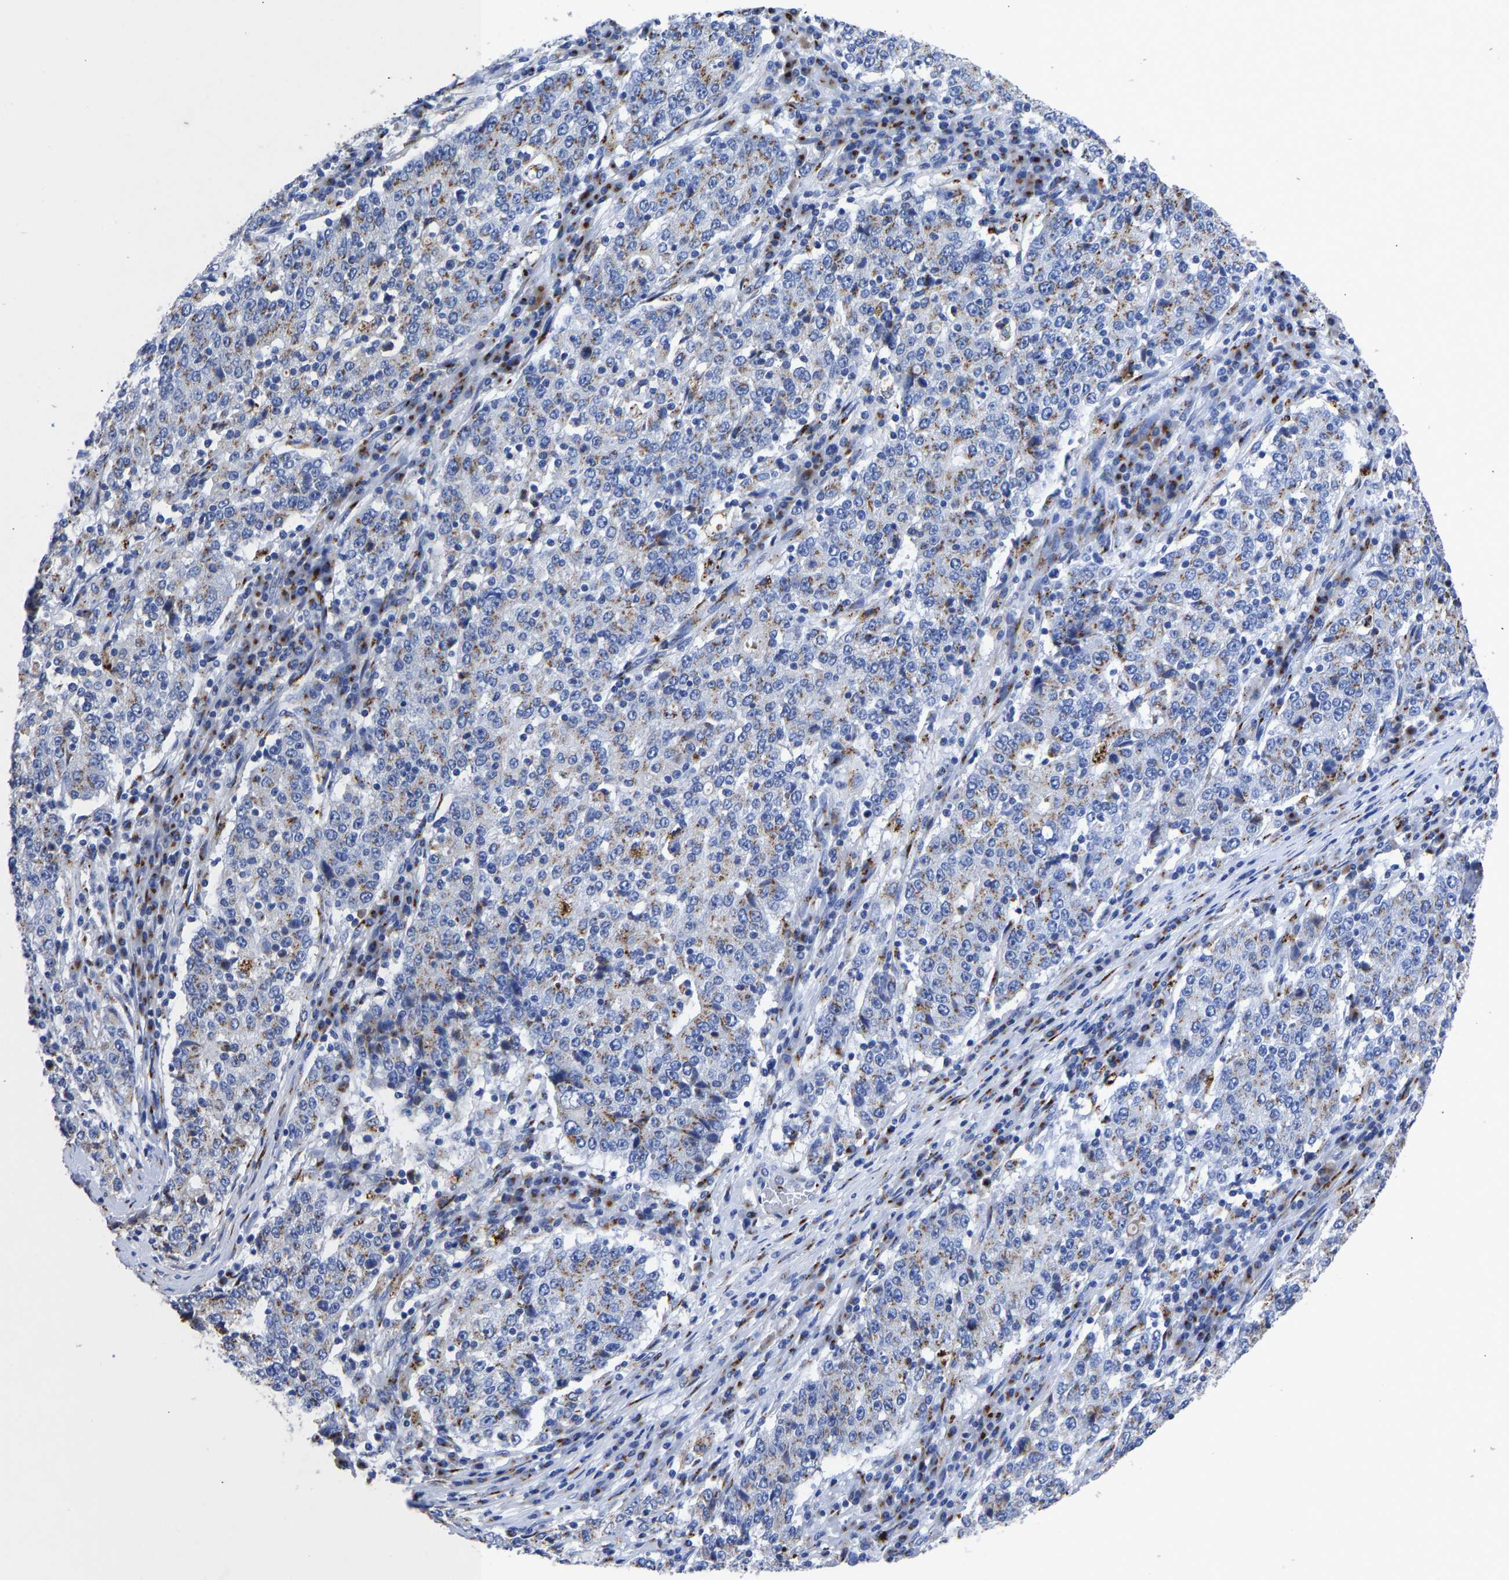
{"staining": {"intensity": "moderate", "quantity": "25%-75%", "location": "cytoplasmic/membranous"}, "tissue": "stomach cancer", "cell_type": "Tumor cells", "image_type": "cancer", "snomed": [{"axis": "morphology", "description": "Adenocarcinoma, NOS"}, {"axis": "topography", "description": "Stomach"}], "caption": "About 25%-75% of tumor cells in human stomach adenocarcinoma reveal moderate cytoplasmic/membranous protein staining as visualized by brown immunohistochemical staining.", "gene": "TMEM87A", "patient": {"sex": "male", "age": 59}}